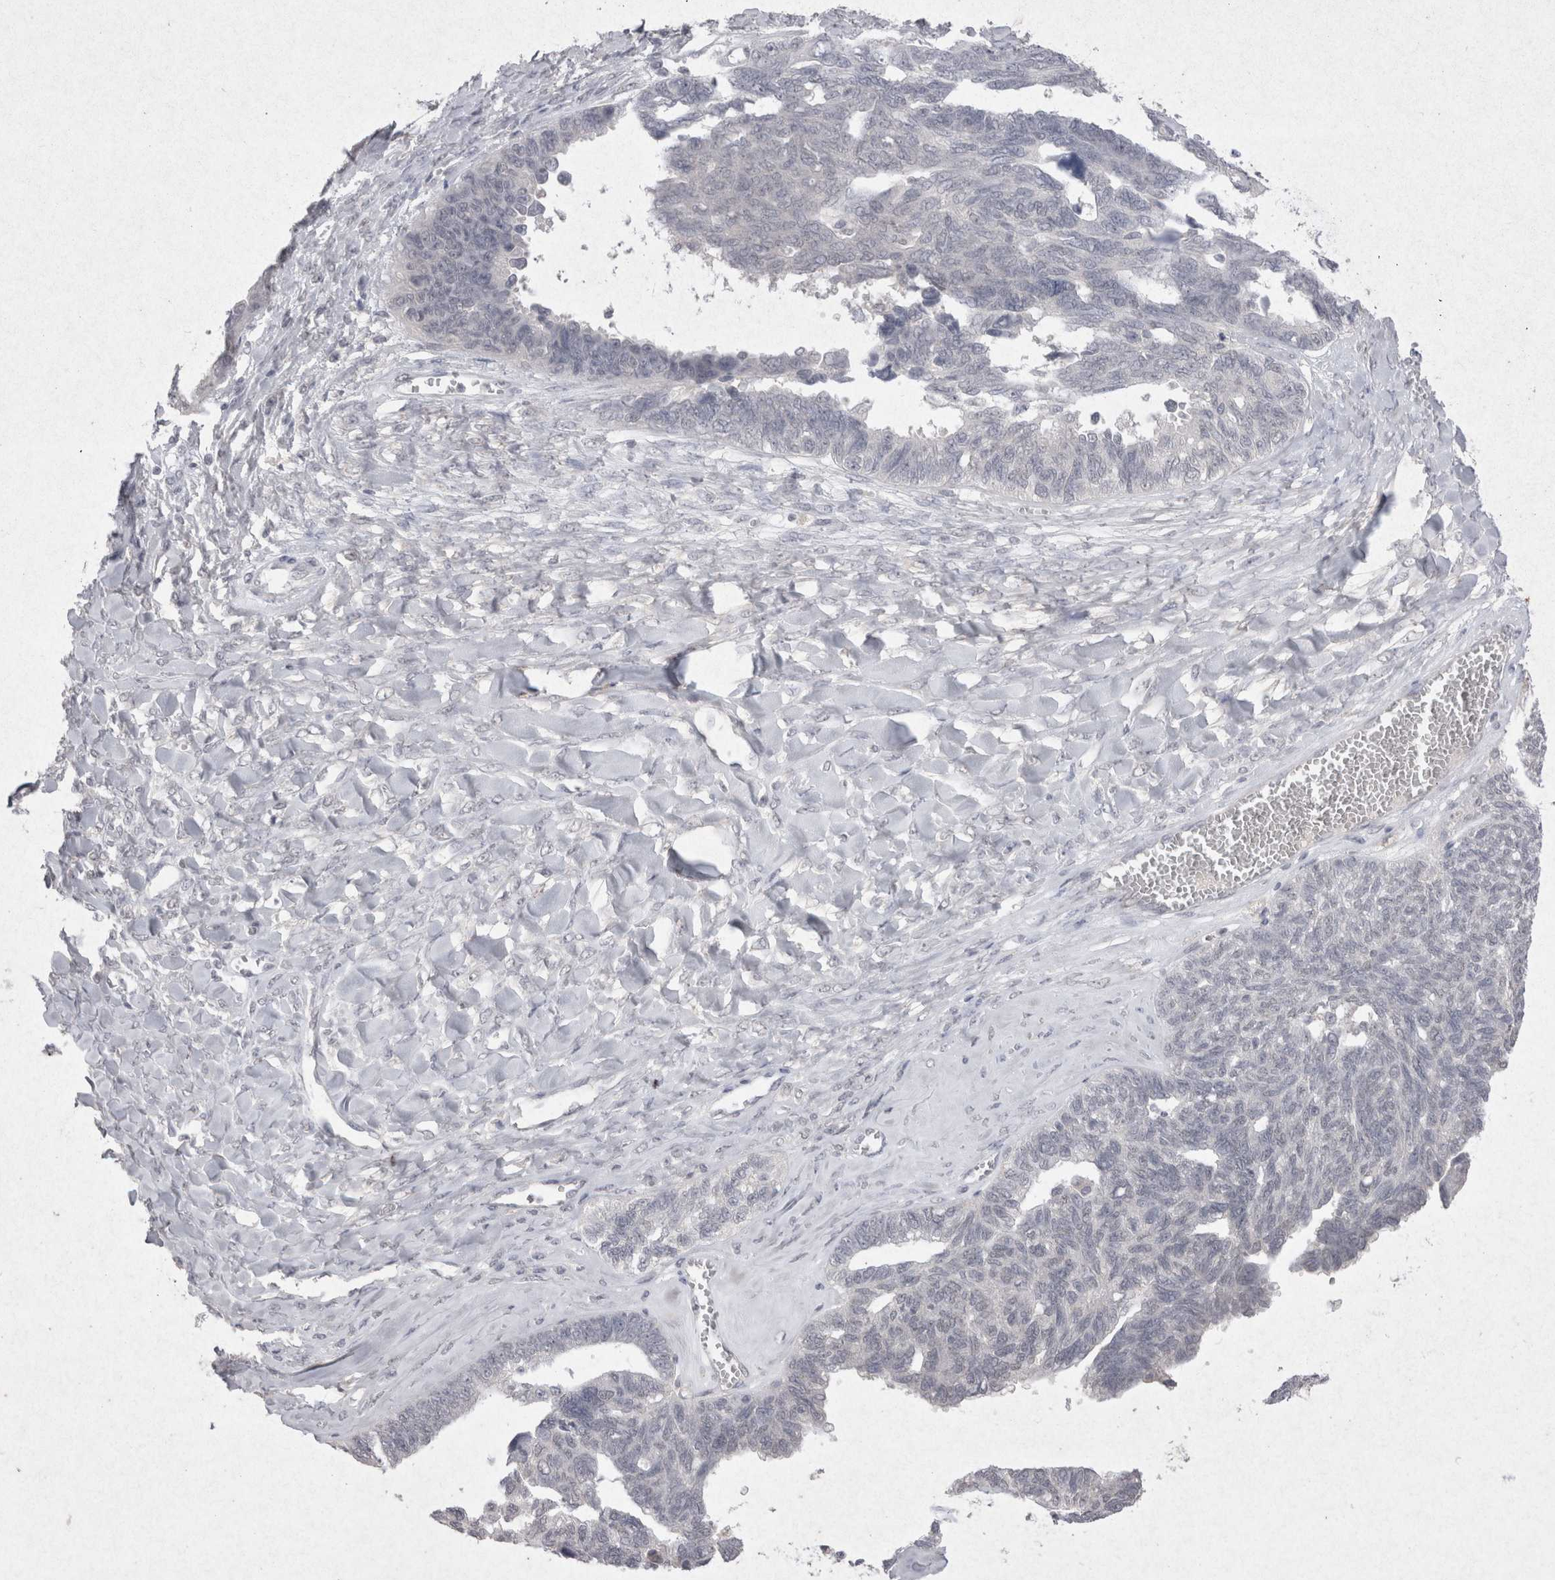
{"staining": {"intensity": "negative", "quantity": "none", "location": "none"}, "tissue": "ovarian cancer", "cell_type": "Tumor cells", "image_type": "cancer", "snomed": [{"axis": "morphology", "description": "Cystadenocarcinoma, serous, NOS"}, {"axis": "topography", "description": "Ovary"}], "caption": "Immunohistochemistry of human ovarian serous cystadenocarcinoma exhibits no positivity in tumor cells.", "gene": "LYVE1", "patient": {"sex": "female", "age": 79}}